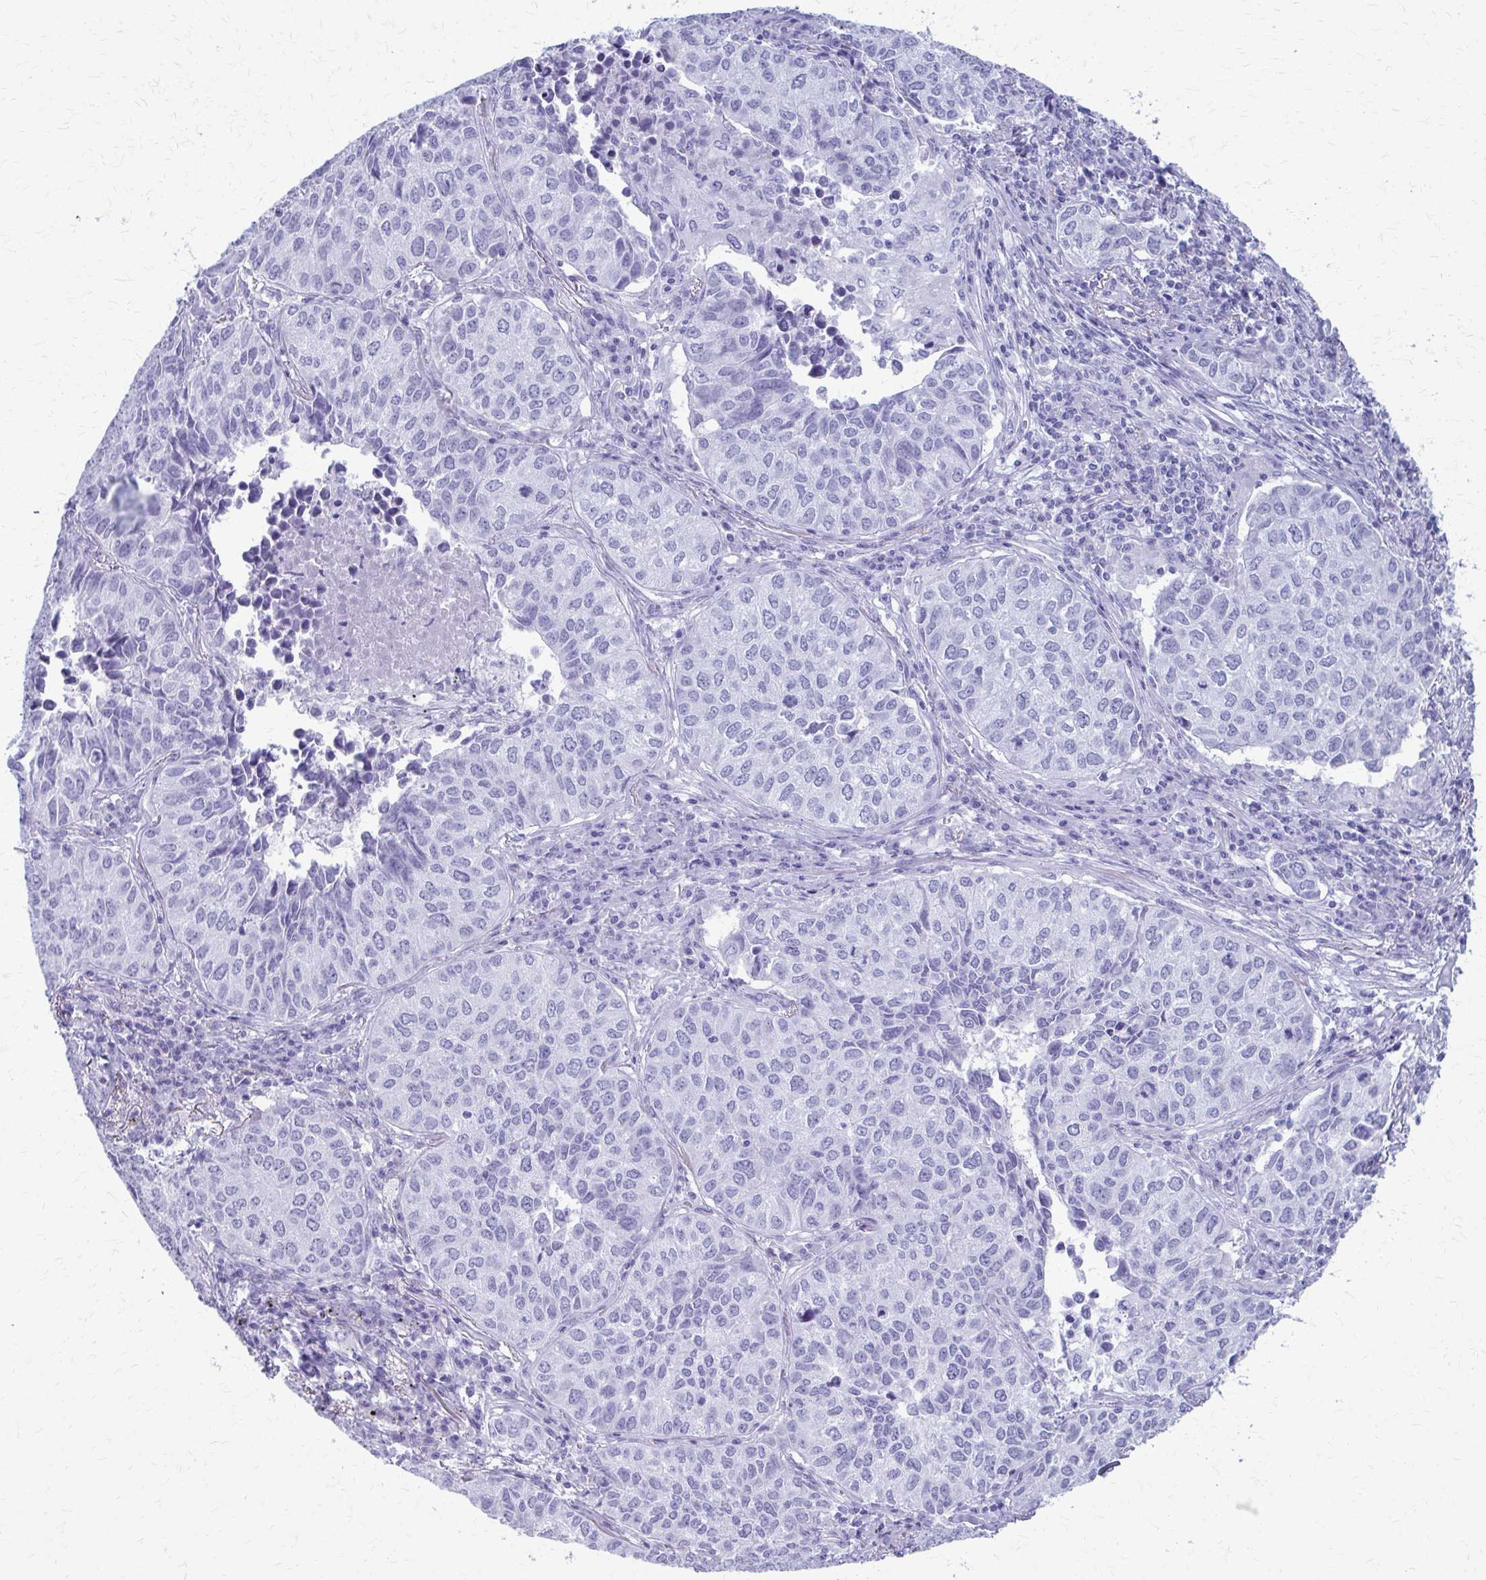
{"staining": {"intensity": "negative", "quantity": "none", "location": "none"}, "tissue": "lung cancer", "cell_type": "Tumor cells", "image_type": "cancer", "snomed": [{"axis": "morphology", "description": "Adenocarcinoma, NOS"}, {"axis": "topography", "description": "Lung"}], "caption": "An IHC photomicrograph of lung cancer (adenocarcinoma) is shown. There is no staining in tumor cells of lung cancer (adenocarcinoma).", "gene": "CELF5", "patient": {"sex": "female", "age": 50}}